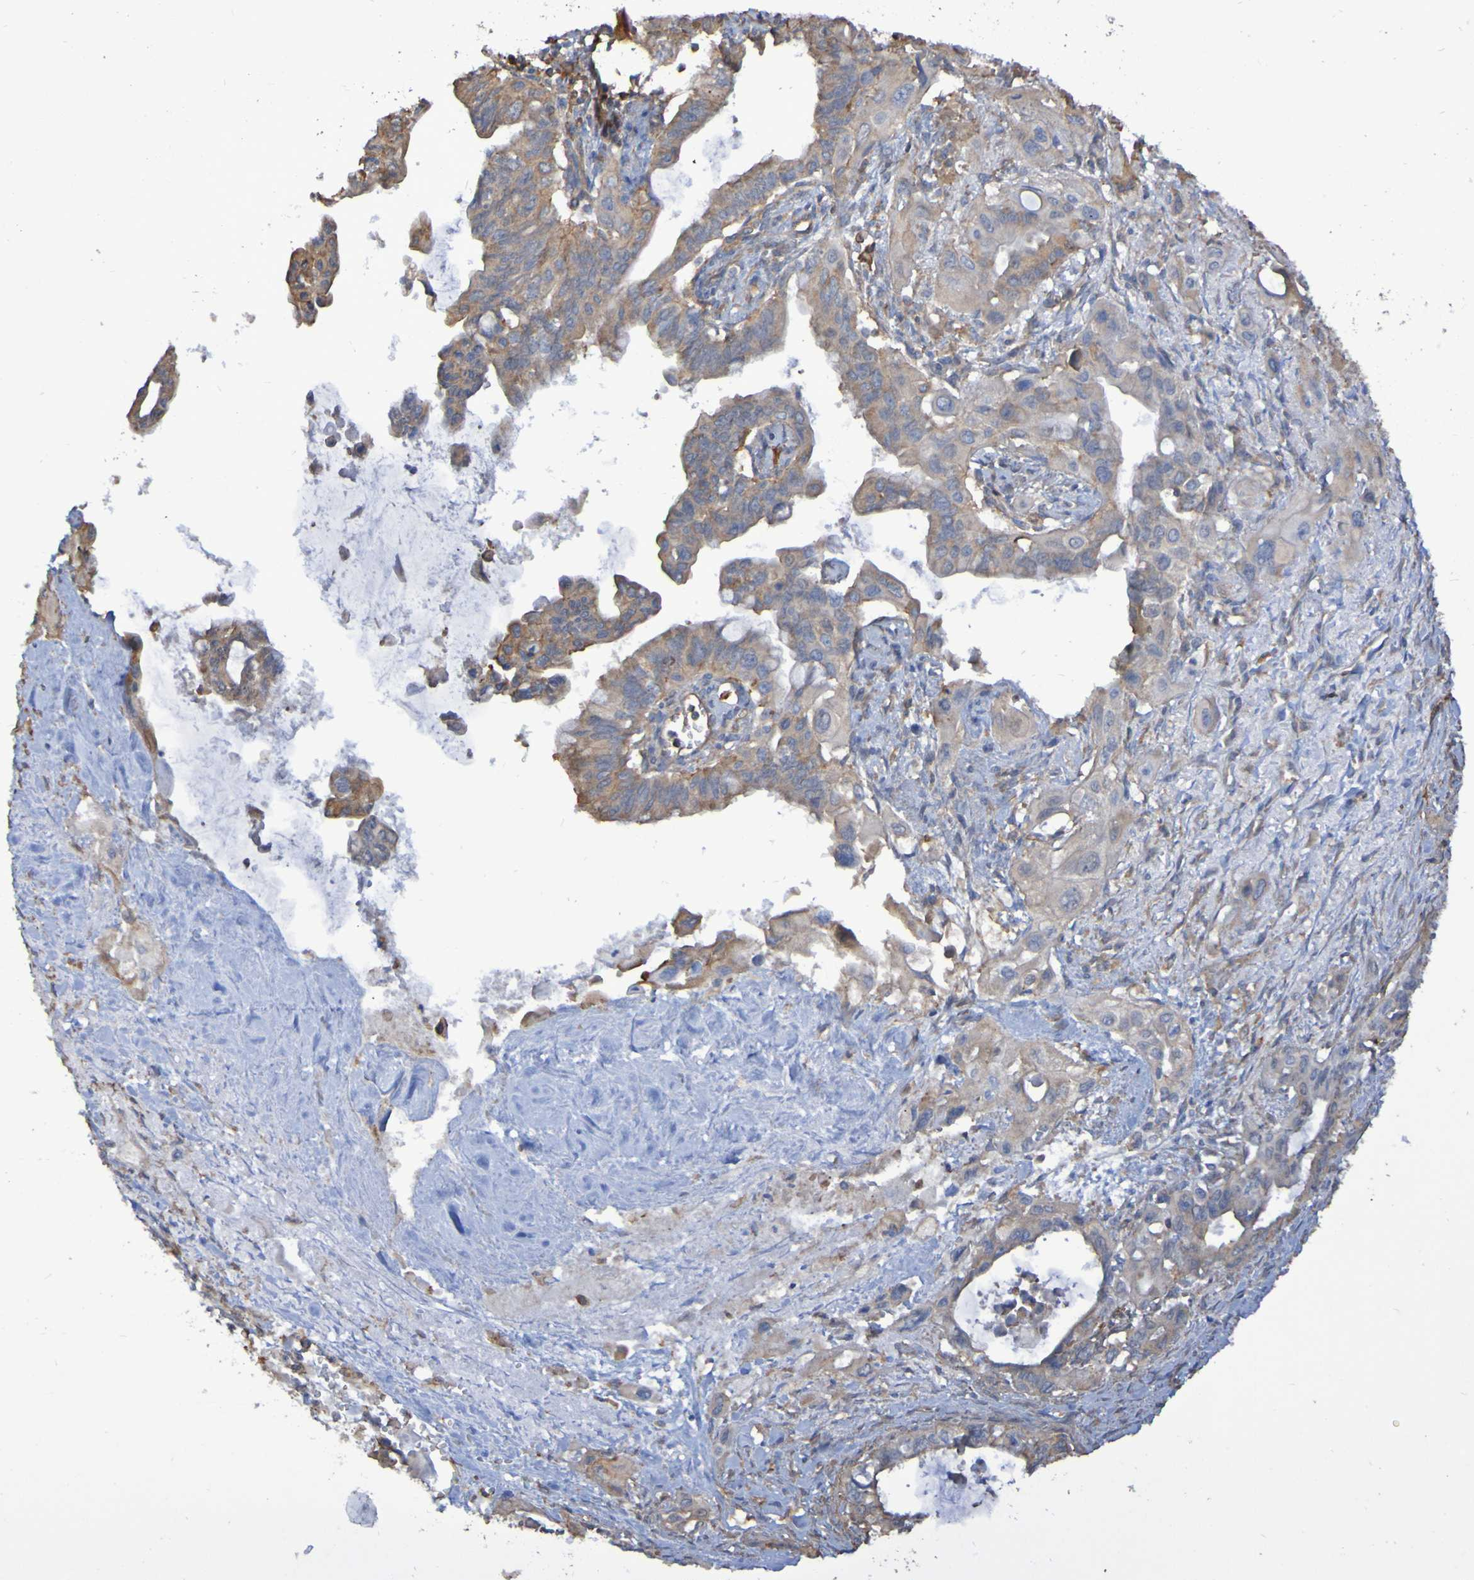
{"staining": {"intensity": "weak", "quantity": ">75%", "location": "cytoplasmic/membranous"}, "tissue": "pancreatic cancer", "cell_type": "Tumor cells", "image_type": "cancer", "snomed": [{"axis": "morphology", "description": "Adenocarcinoma, NOS"}, {"axis": "topography", "description": "Pancreas"}], "caption": "Weak cytoplasmic/membranous staining for a protein is present in about >75% of tumor cells of adenocarcinoma (pancreatic) using immunohistochemistry.", "gene": "SYNJ1", "patient": {"sex": "male", "age": 73}}